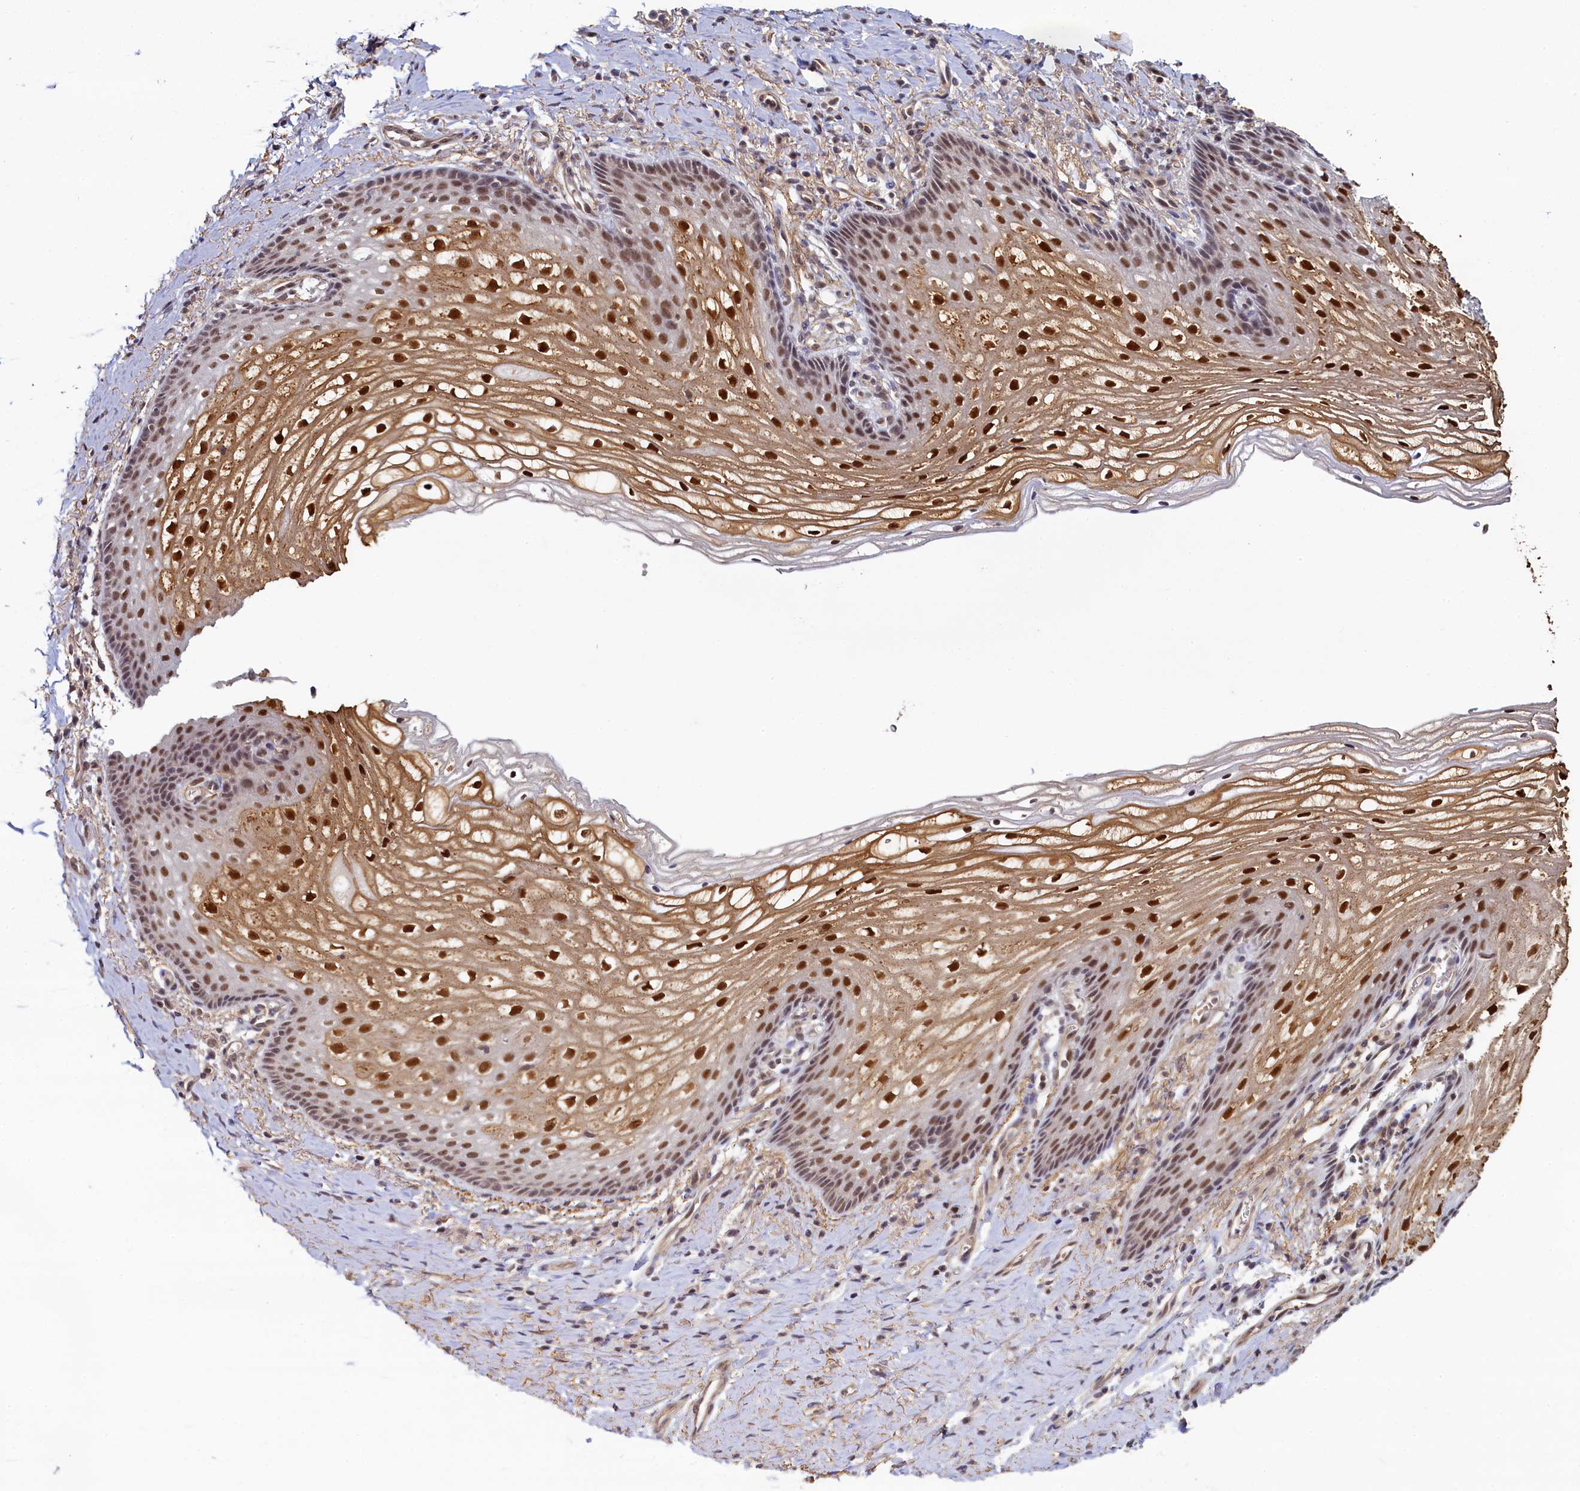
{"staining": {"intensity": "strong", "quantity": "25%-75%", "location": "cytoplasmic/membranous,nuclear"}, "tissue": "vagina", "cell_type": "Squamous epithelial cells", "image_type": "normal", "snomed": [{"axis": "morphology", "description": "Normal tissue, NOS"}, {"axis": "topography", "description": "Vagina"}], "caption": "Immunohistochemical staining of unremarkable human vagina demonstrates 25%-75% levels of strong cytoplasmic/membranous,nuclear protein positivity in about 25%-75% of squamous epithelial cells.", "gene": "INTS14", "patient": {"sex": "female", "age": 60}}